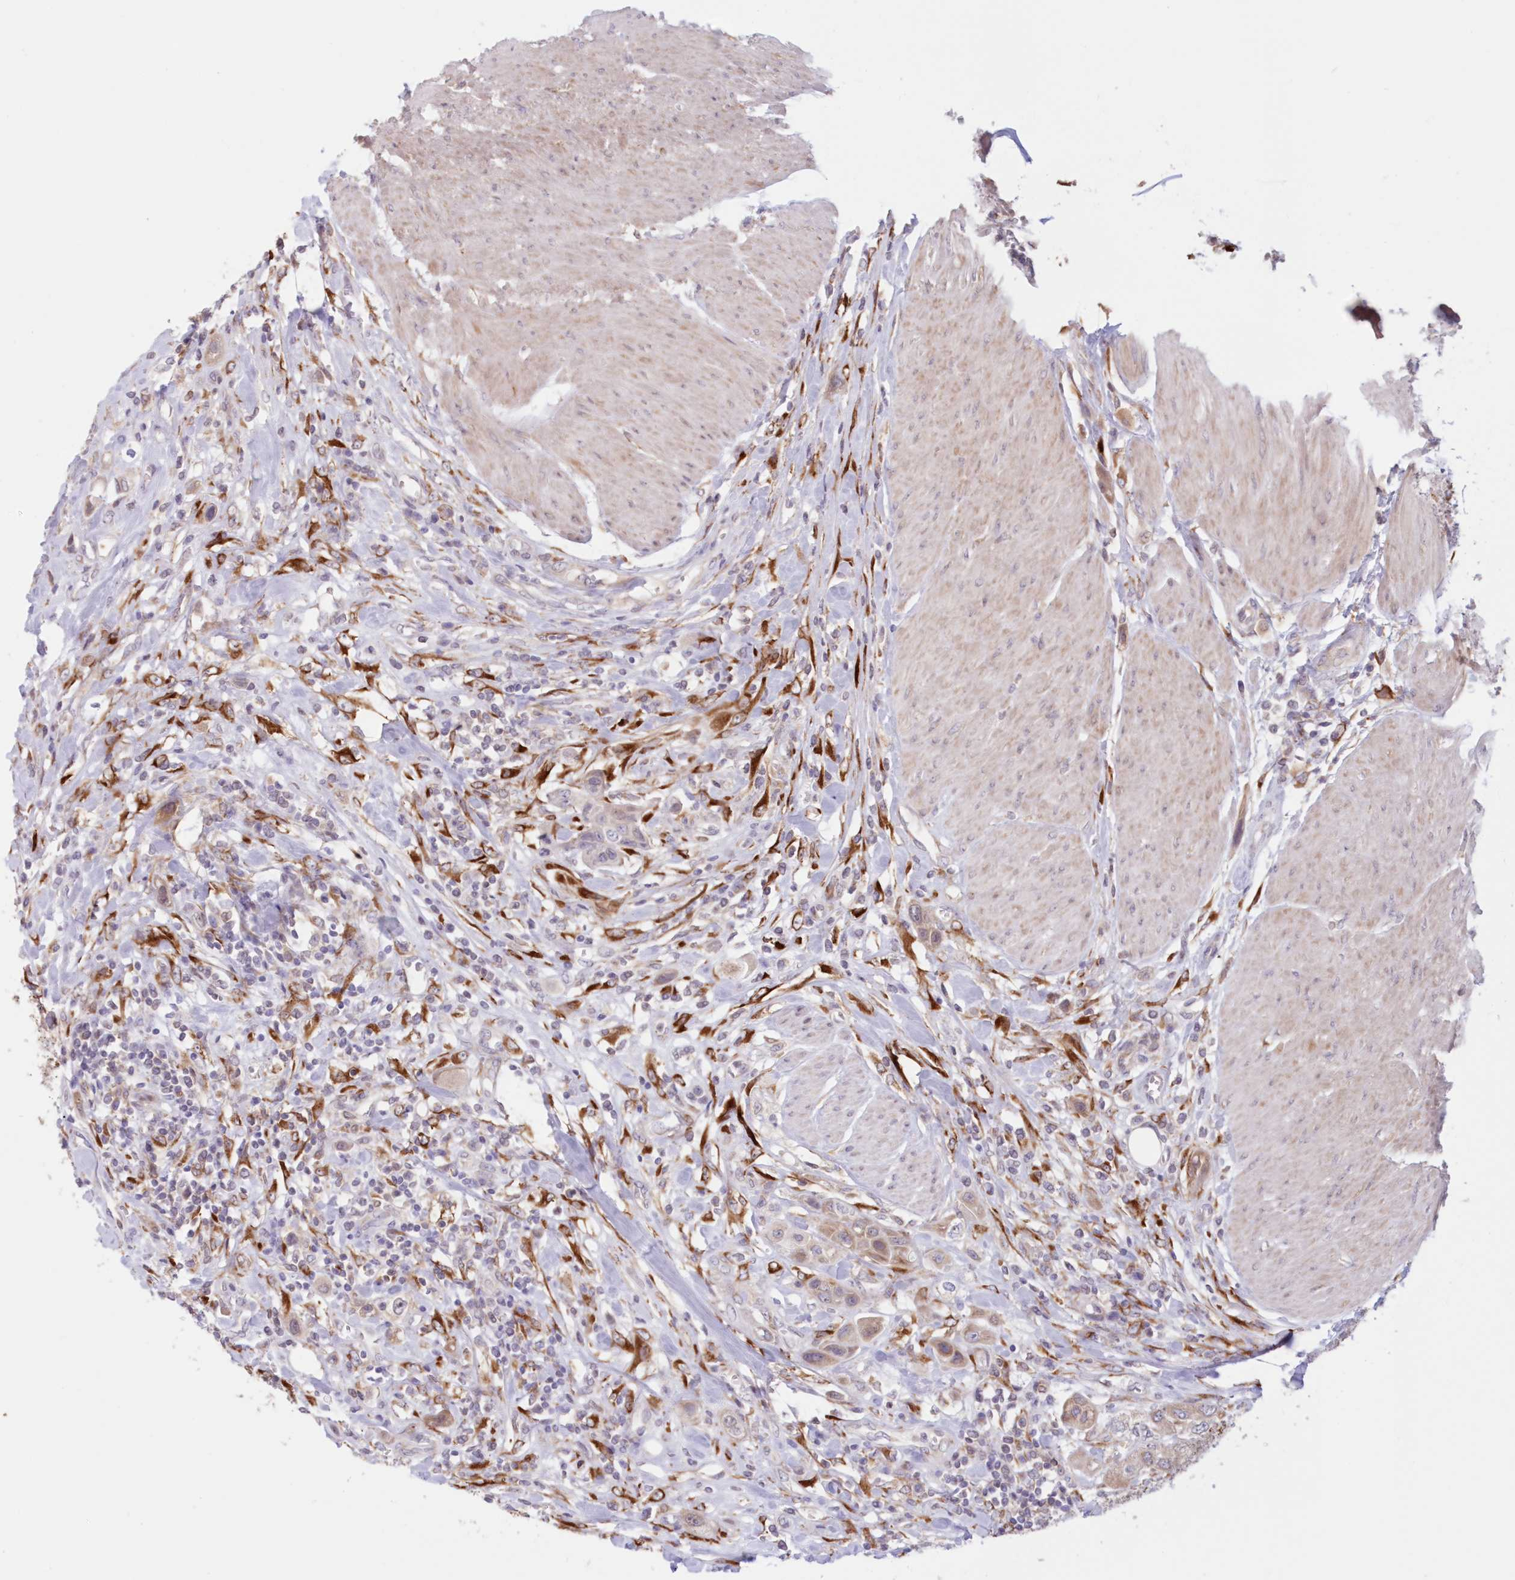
{"staining": {"intensity": "weak", "quantity": "25%-75%", "location": "cytoplasmic/membranous"}, "tissue": "urothelial cancer", "cell_type": "Tumor cells", "image_type": "cancer", "snomed": [{"axis": "morphology", "description": "Urothelial carcinoma, High grade"}, {"axis": "topography", "description": "Urinary bladder"}], "caption": "Immunohistochemical staining of urothelial carcinoma (high-grade) demonstrates weak cytoplasmic/membranous protein positivity in about 25%-75% of tumor cells.", "gene": "PCYOX1L", "patient": {"sex": "male", "age": 50}}